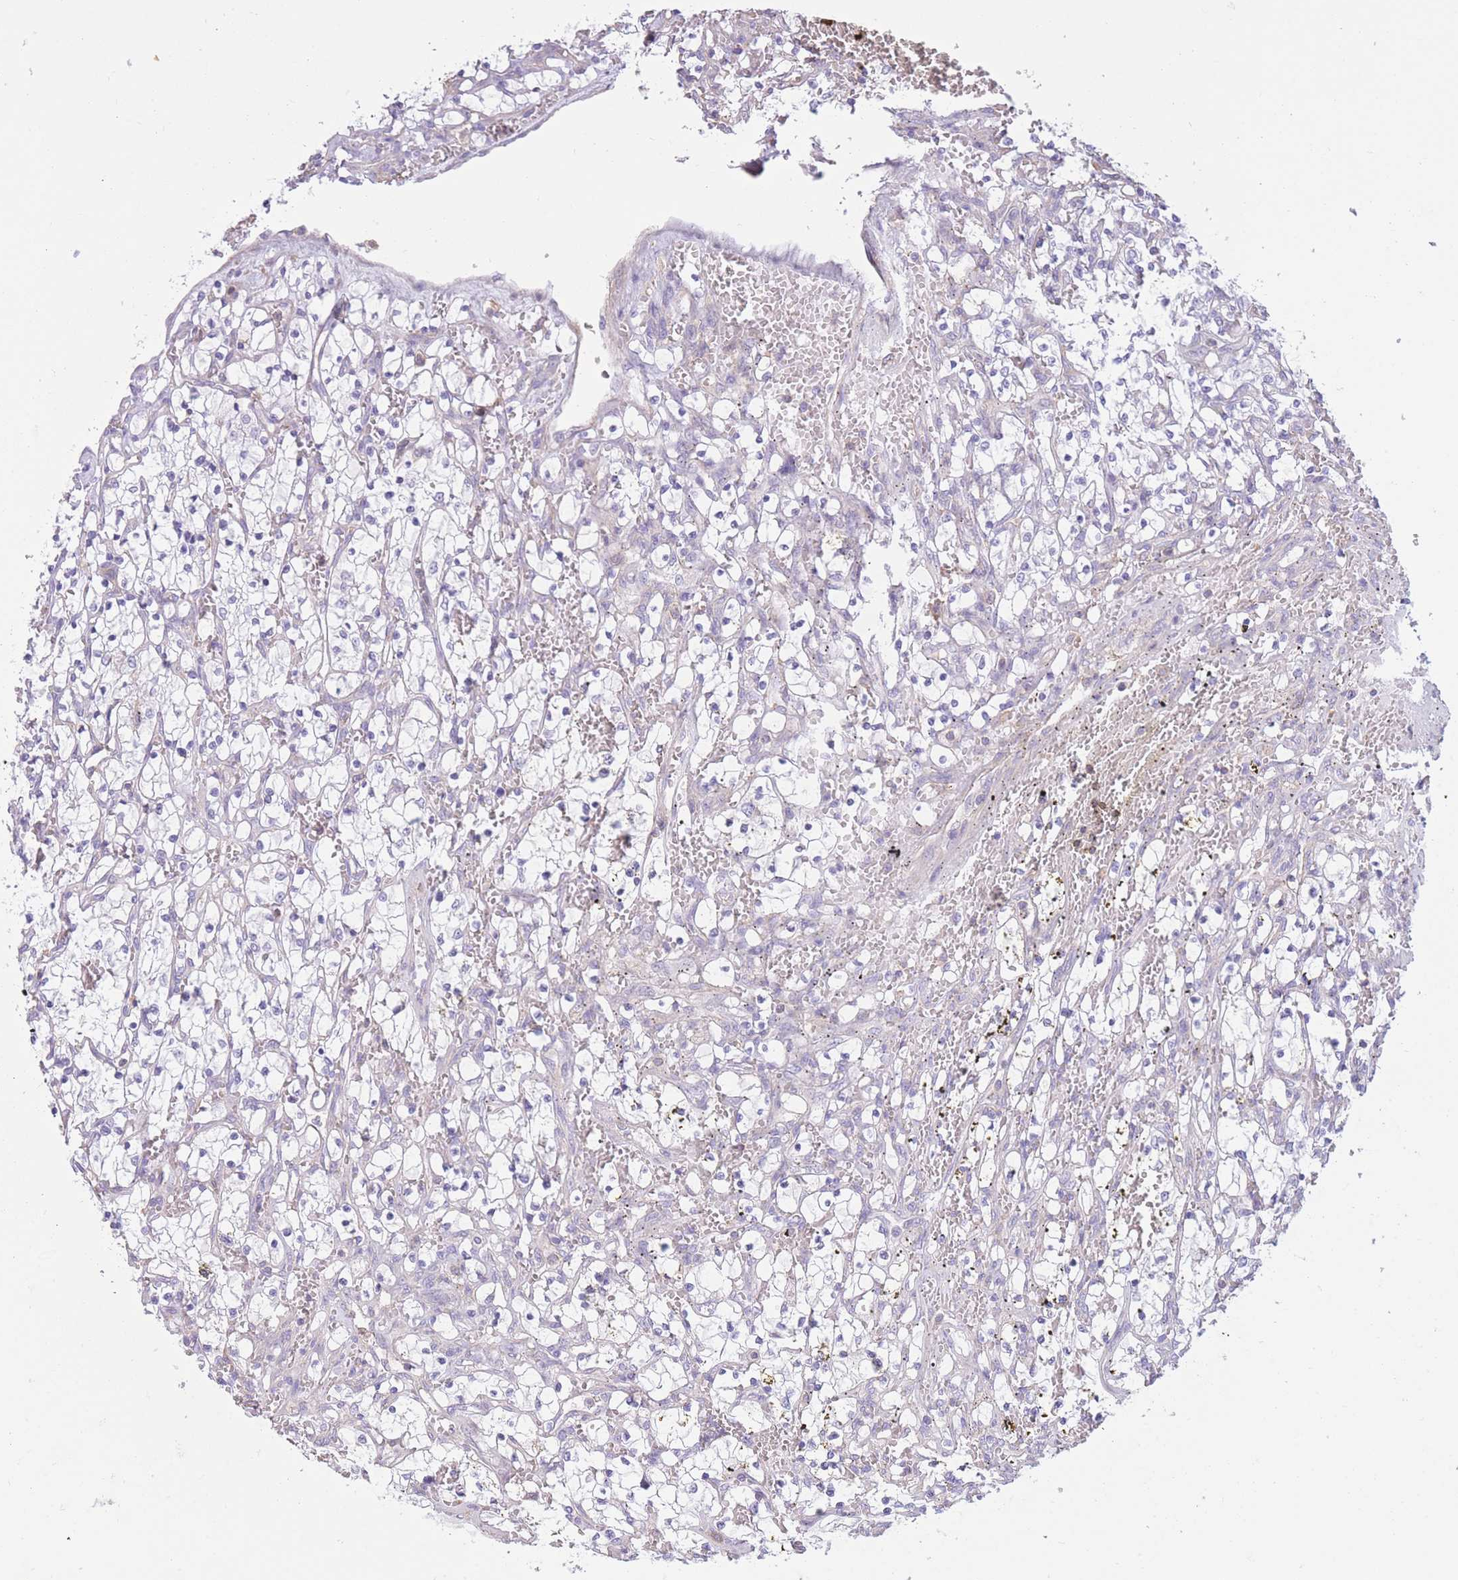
{"staining": {"intensity": "negative", "quantity": "none", "location": "none"}, "tissue": "renal cancer", "cell_type": "Tumor cells", "image_type": "cancer", "snomed": [{"axis": "morphology", "description": "Adenocarcinoma, NOS"}, {"axis": "topography", "description": "Kidney"}], "caption": "DAB (3,3'-diaminobenzidine) immunohistochemical staining of renal cancer shows no significant staining in tumor cells. The staining is performed using DAB brown chromogen with nuclei counter-stained in using hematoxylin.", "gene": "PDHA1", "patient": {"sex": "female", "age": 69}}